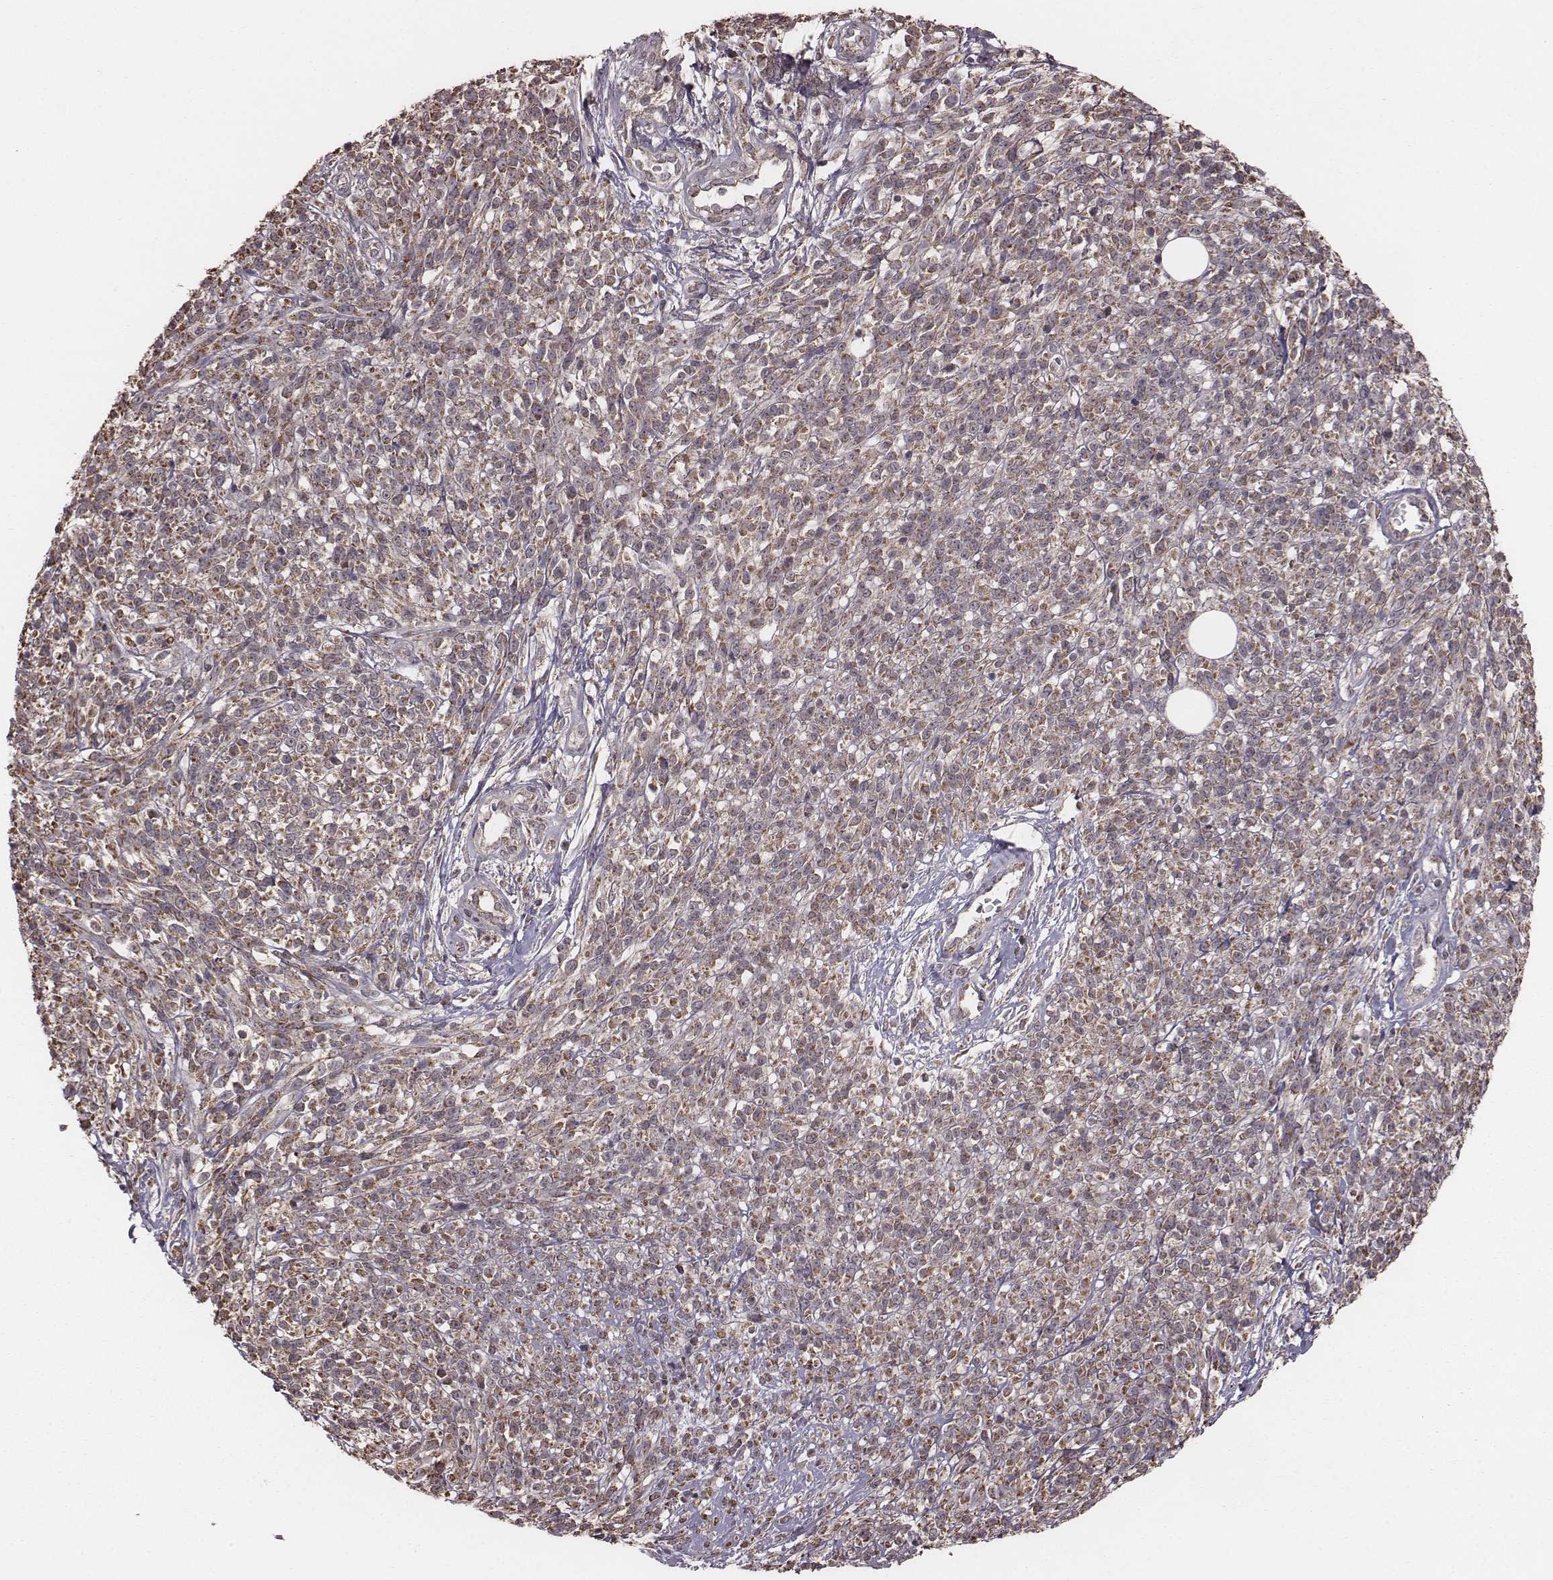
{"staining": {"intensity": "moderate", "quantity": ">75%", "location": "cytoplasmic/membranous"}, "tissue": "melanoma", "cell_type": "Tumor cells", "image_type": "cancer", "snomed": [{"axis": "morphology", "description": "Malignant melanoma, NOS"}, {"axis": "topography", "description": "Skin"}, {"axis": "topography", "description": "Skin of trunk"}], "caption": "High-power microscopy captured an immunohistochemistry (IHC) image of melanoma, revealing moderate cytoplasmic/membranous positivity in approximately >75% of tumor cells.", "gene": "PDCD2L", "patient": {"sex": "male", "age": 74}}